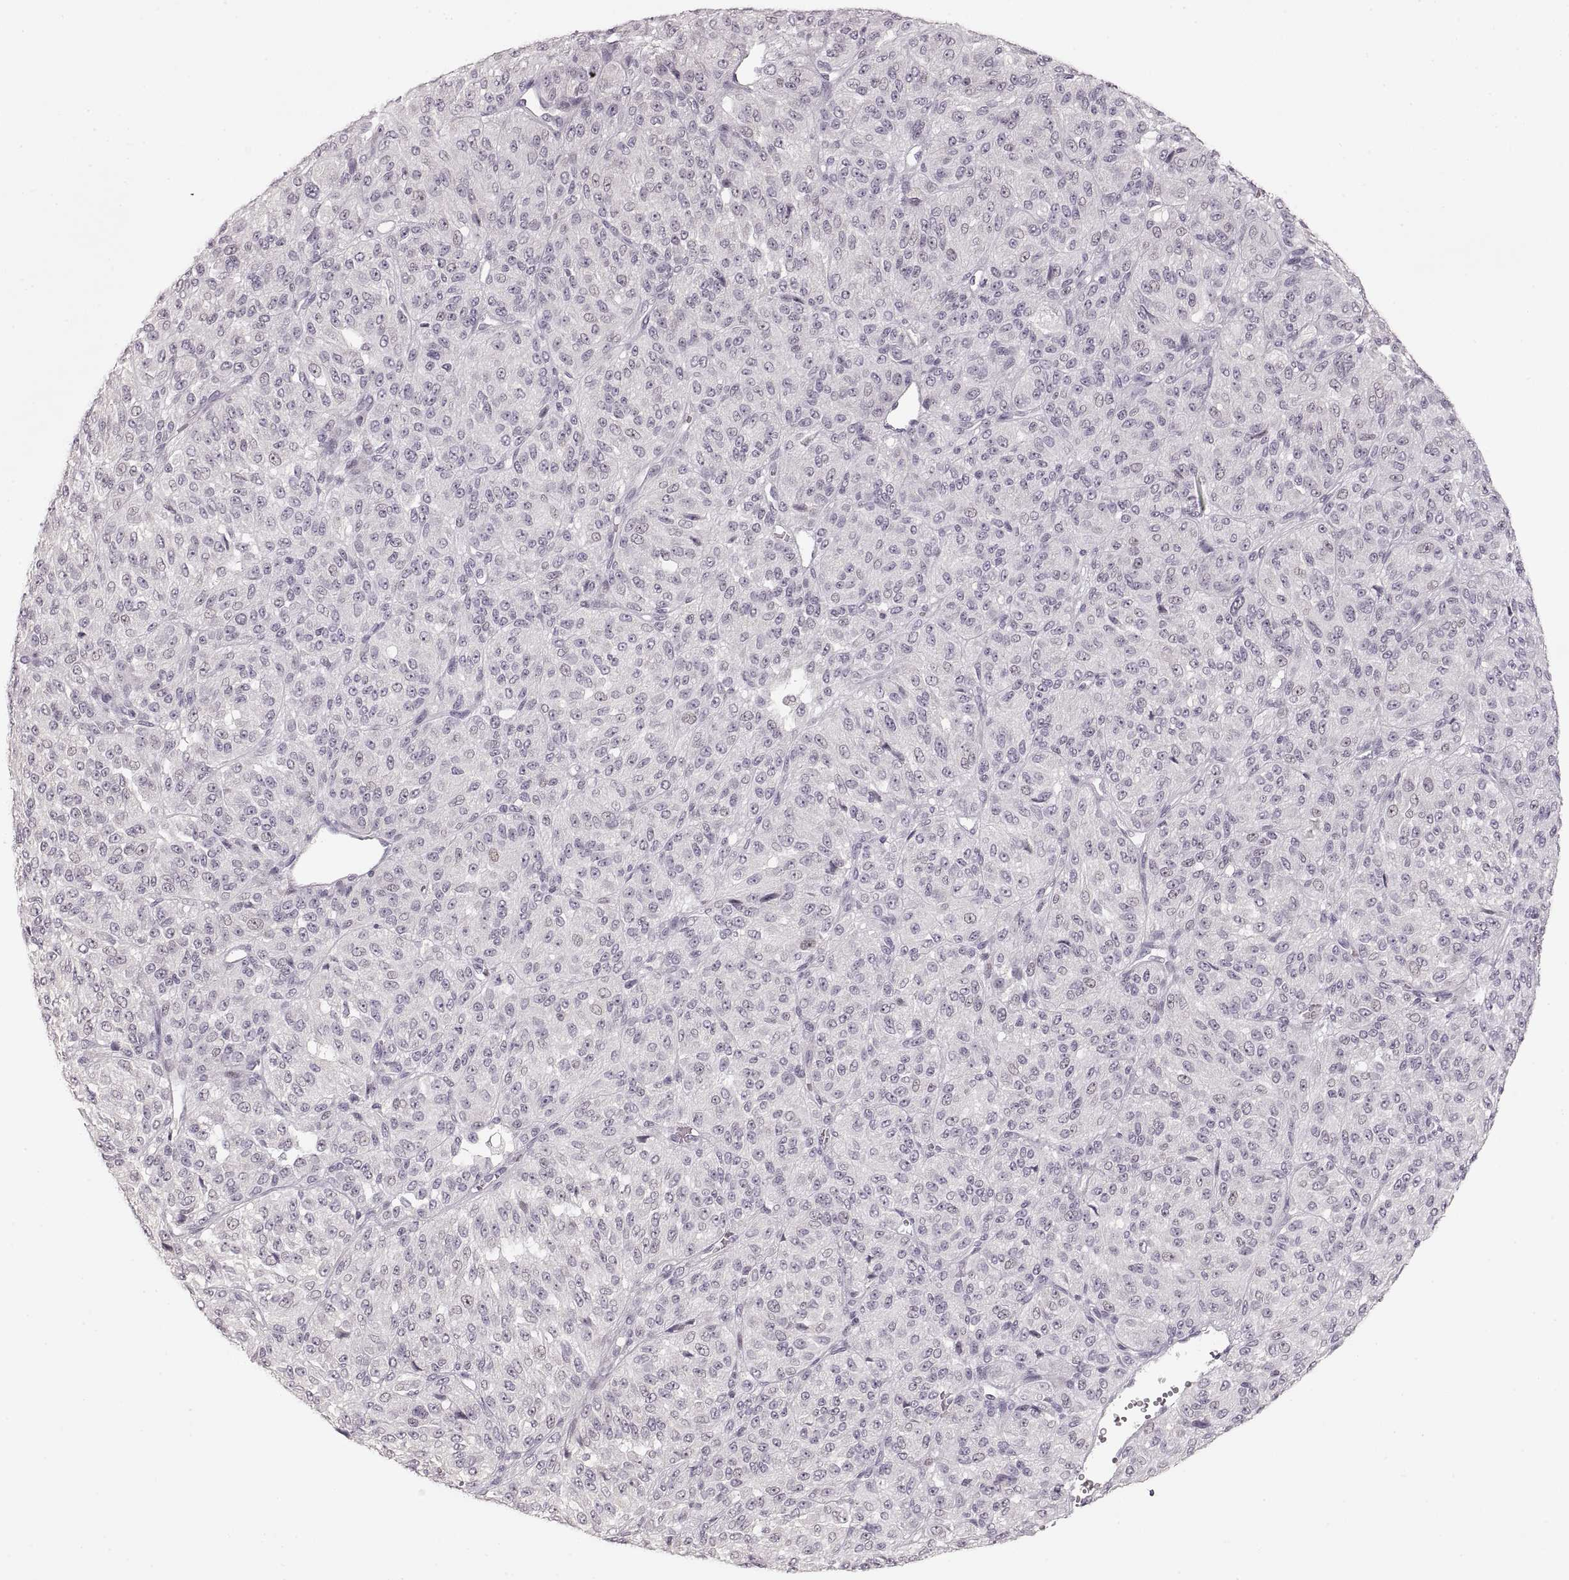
{"staining": {"intensity": "negative", "quantity": "none", "location": "none"}, "tissue": "melanoma", "cell_type": "Tumor cells", "image_type": "cancer", "snomed": [{"axis": "morphology", "description": "Malignant melanoma, Metastatic site"}, {"axis": "topography", "description": "Brain"}], "caption": "A high-resolution photomicrograph shows IHC staining of malignant melanoma (metastatic site), which exhibits no significant staining in tumor cells.", "gene": "PCSK2", "patient": {"sex": "female", "age": 56}}